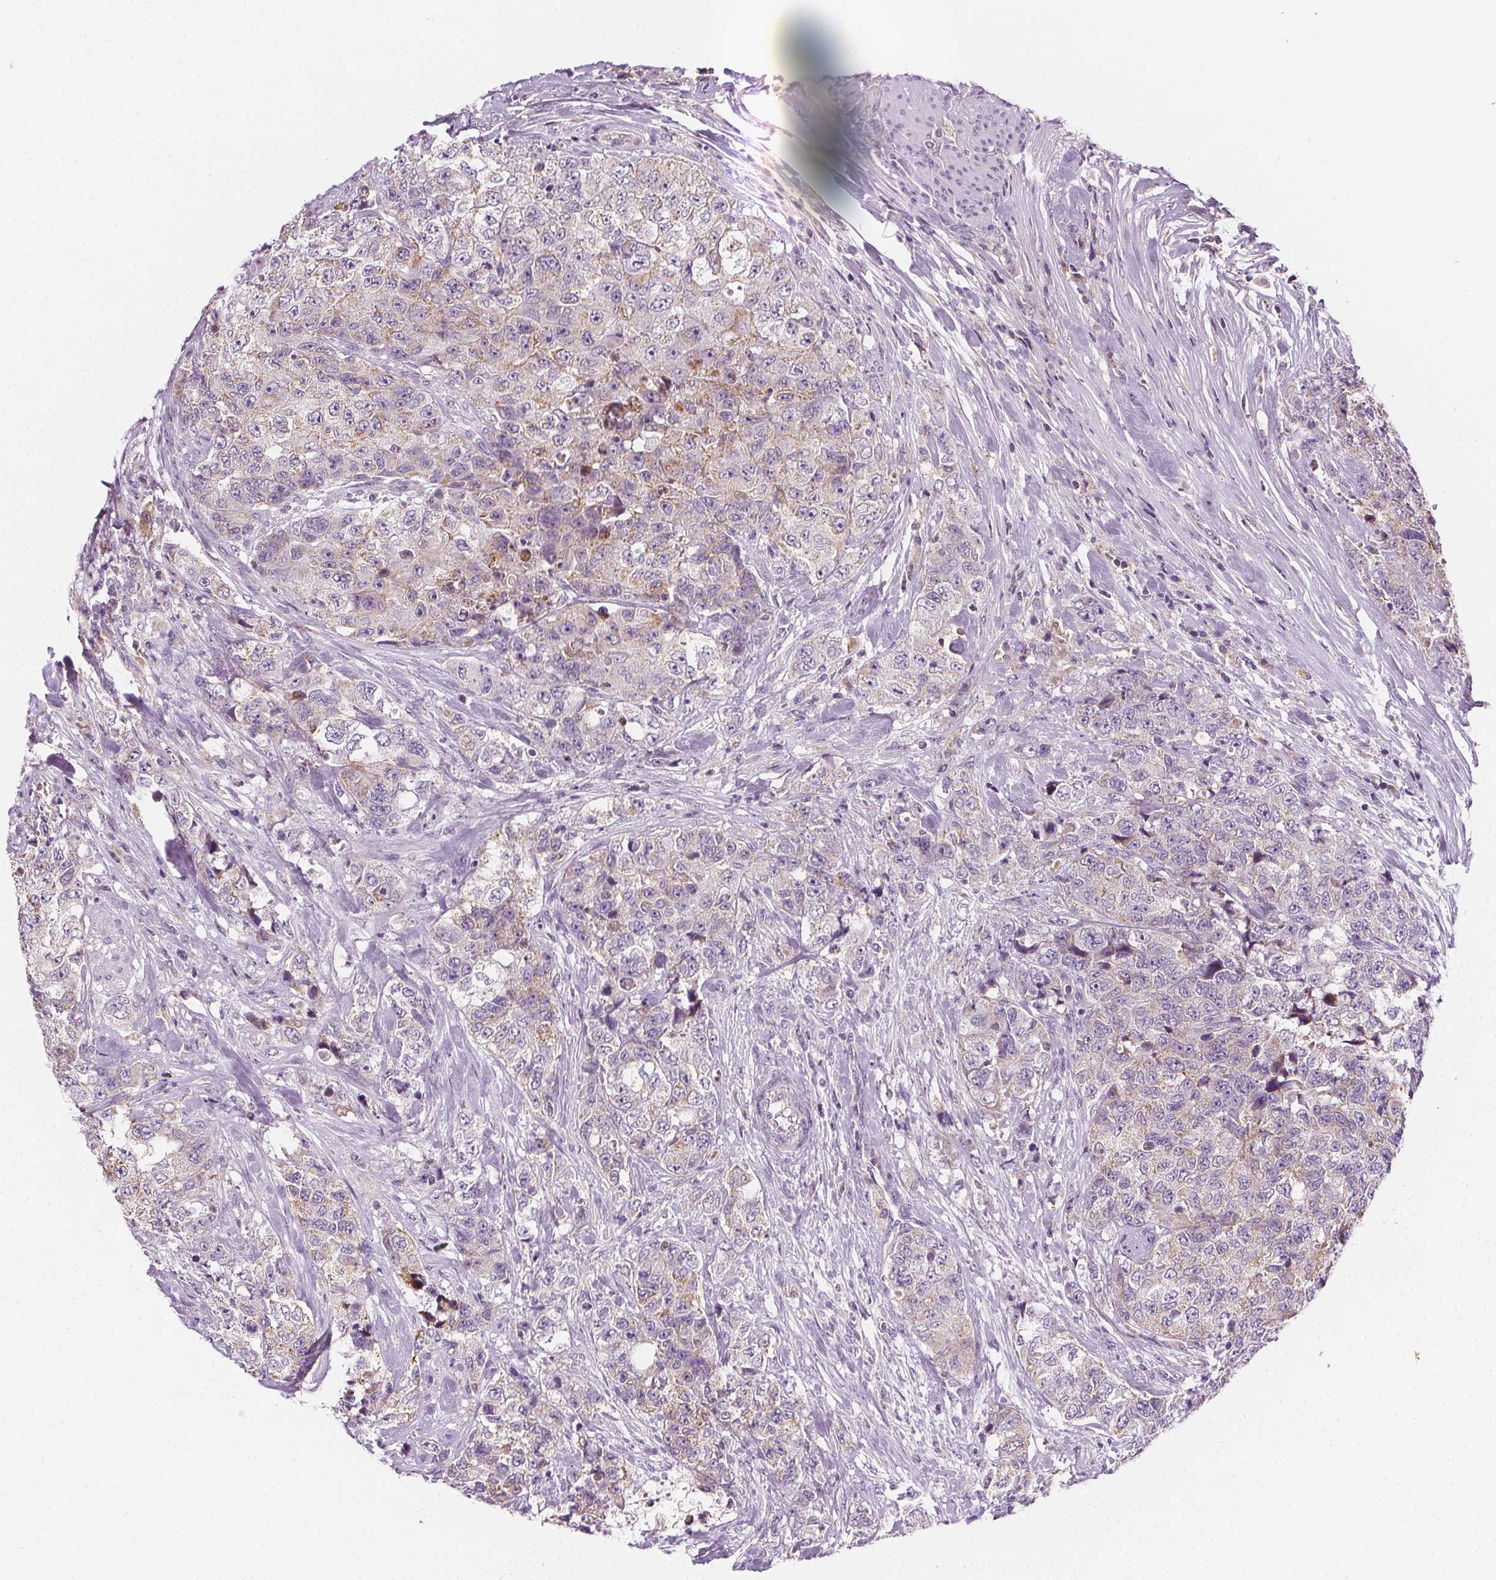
{"staining": {"intensity": "weak", "quantity": "<25%", "location": "cytoplasmic/membranous"}, "tissue": "urothelial cancer", "cell_type": "Tumor cells", "image_type": "cancer", "snomed": [{"axis": "morphology", "description": "Urothelial carcinoma, High grade"}, {"axis": "topography", "description": "Urinary bladder"}], "caption": "Urothelial cancer was stained to show a protein in brown. There is no significant expression in tumor cells. (DAB IHC visualized using brightfield microscopy, high magnification).", "gene": "RAB20", "patient": {"sex": "female", "age": 78}}